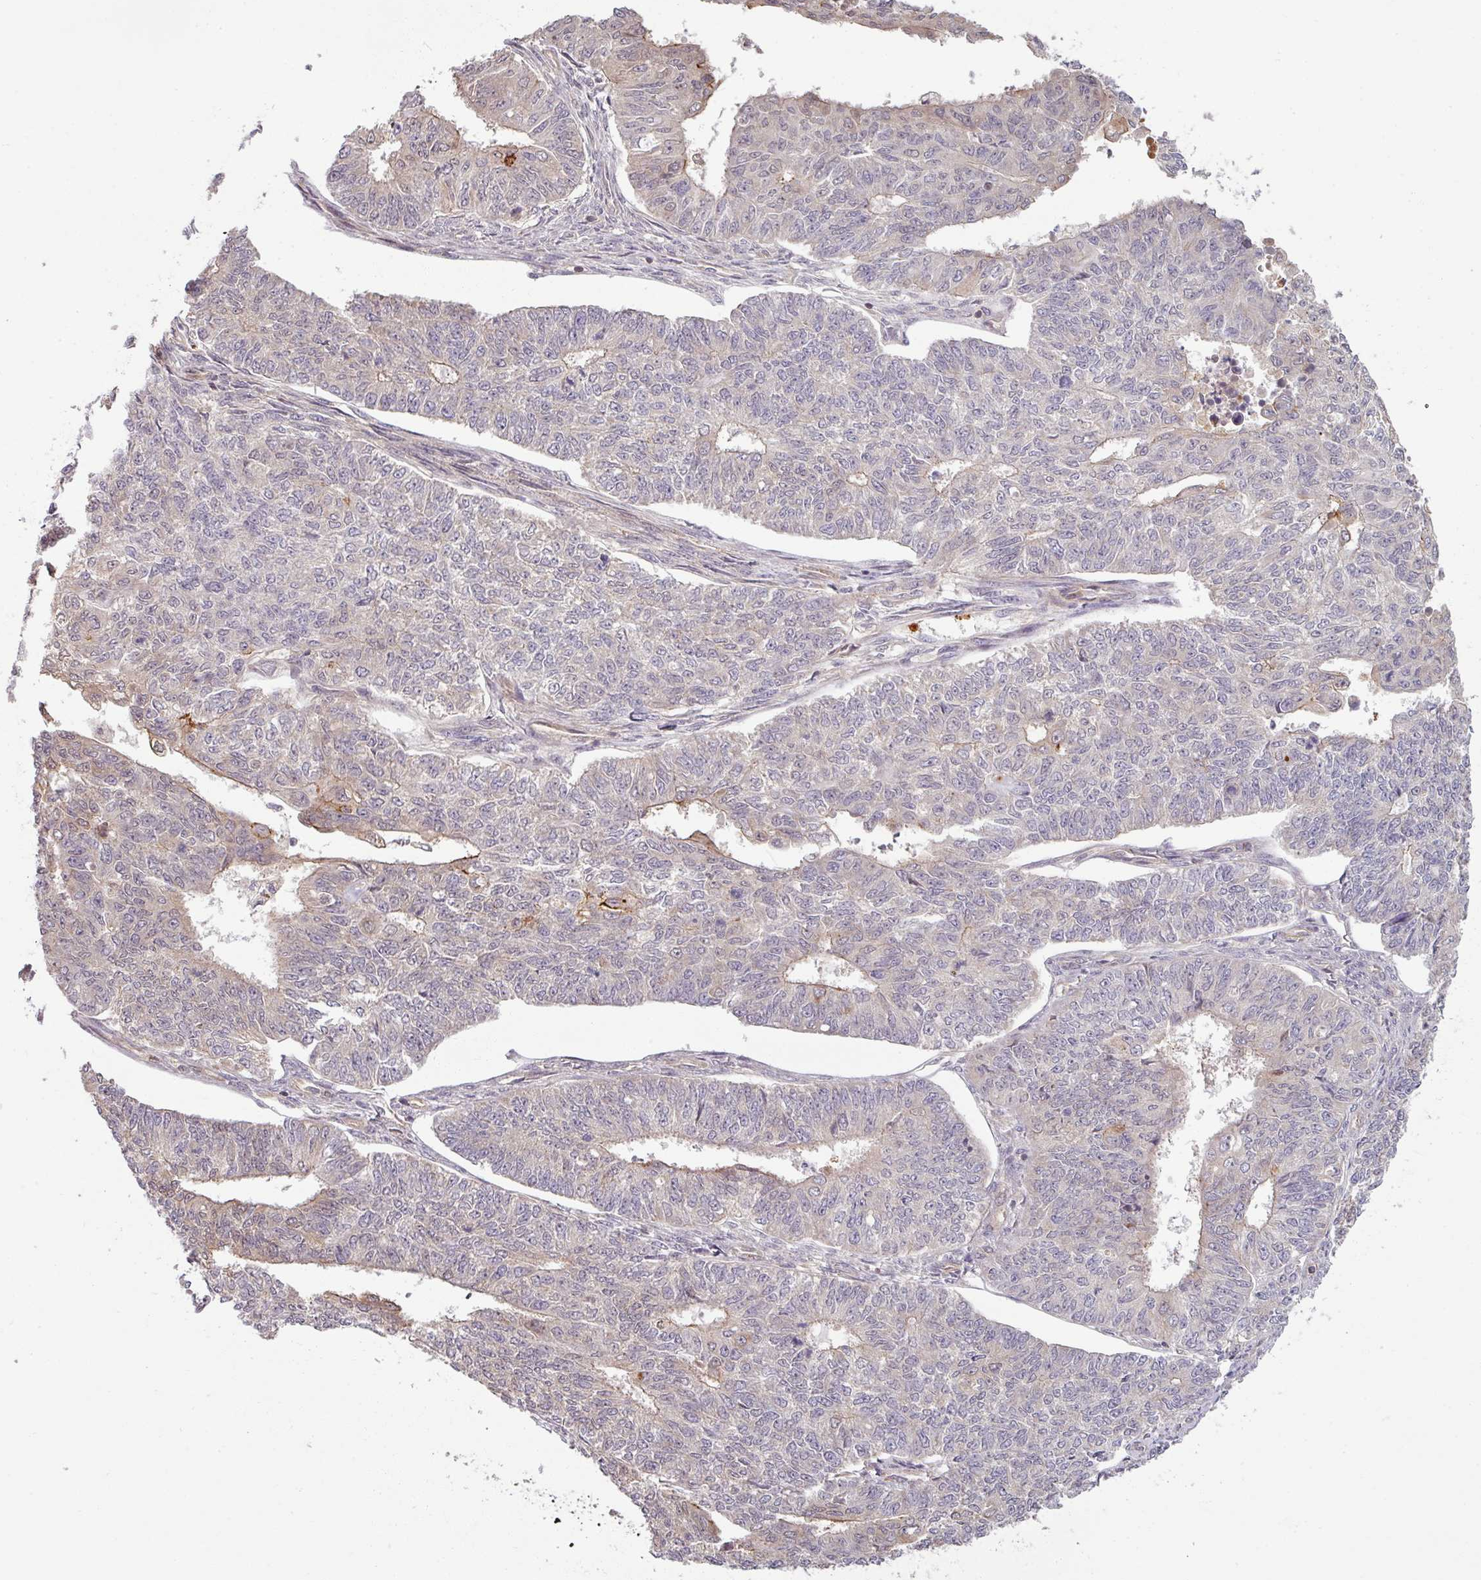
{"staining": {"intensity": "weak", "quantity": "<25%", "location": "cytoplasmic/membranous"}, "tissue": "endometrial cancer", "cell_type": "Tumor cells", "image_type": "cancer", "snomed": [{"axis": "morphology", "description": "Adenocarcinoma, NOS"}, {"axis": "topography", "description": "Endometrium"}], "caption": "Tumor cells show no significant protein positivity in endometrial adenocarcinoma.", "gene": "TUSC3", "patient": {"sex": "female", "age": 32}}